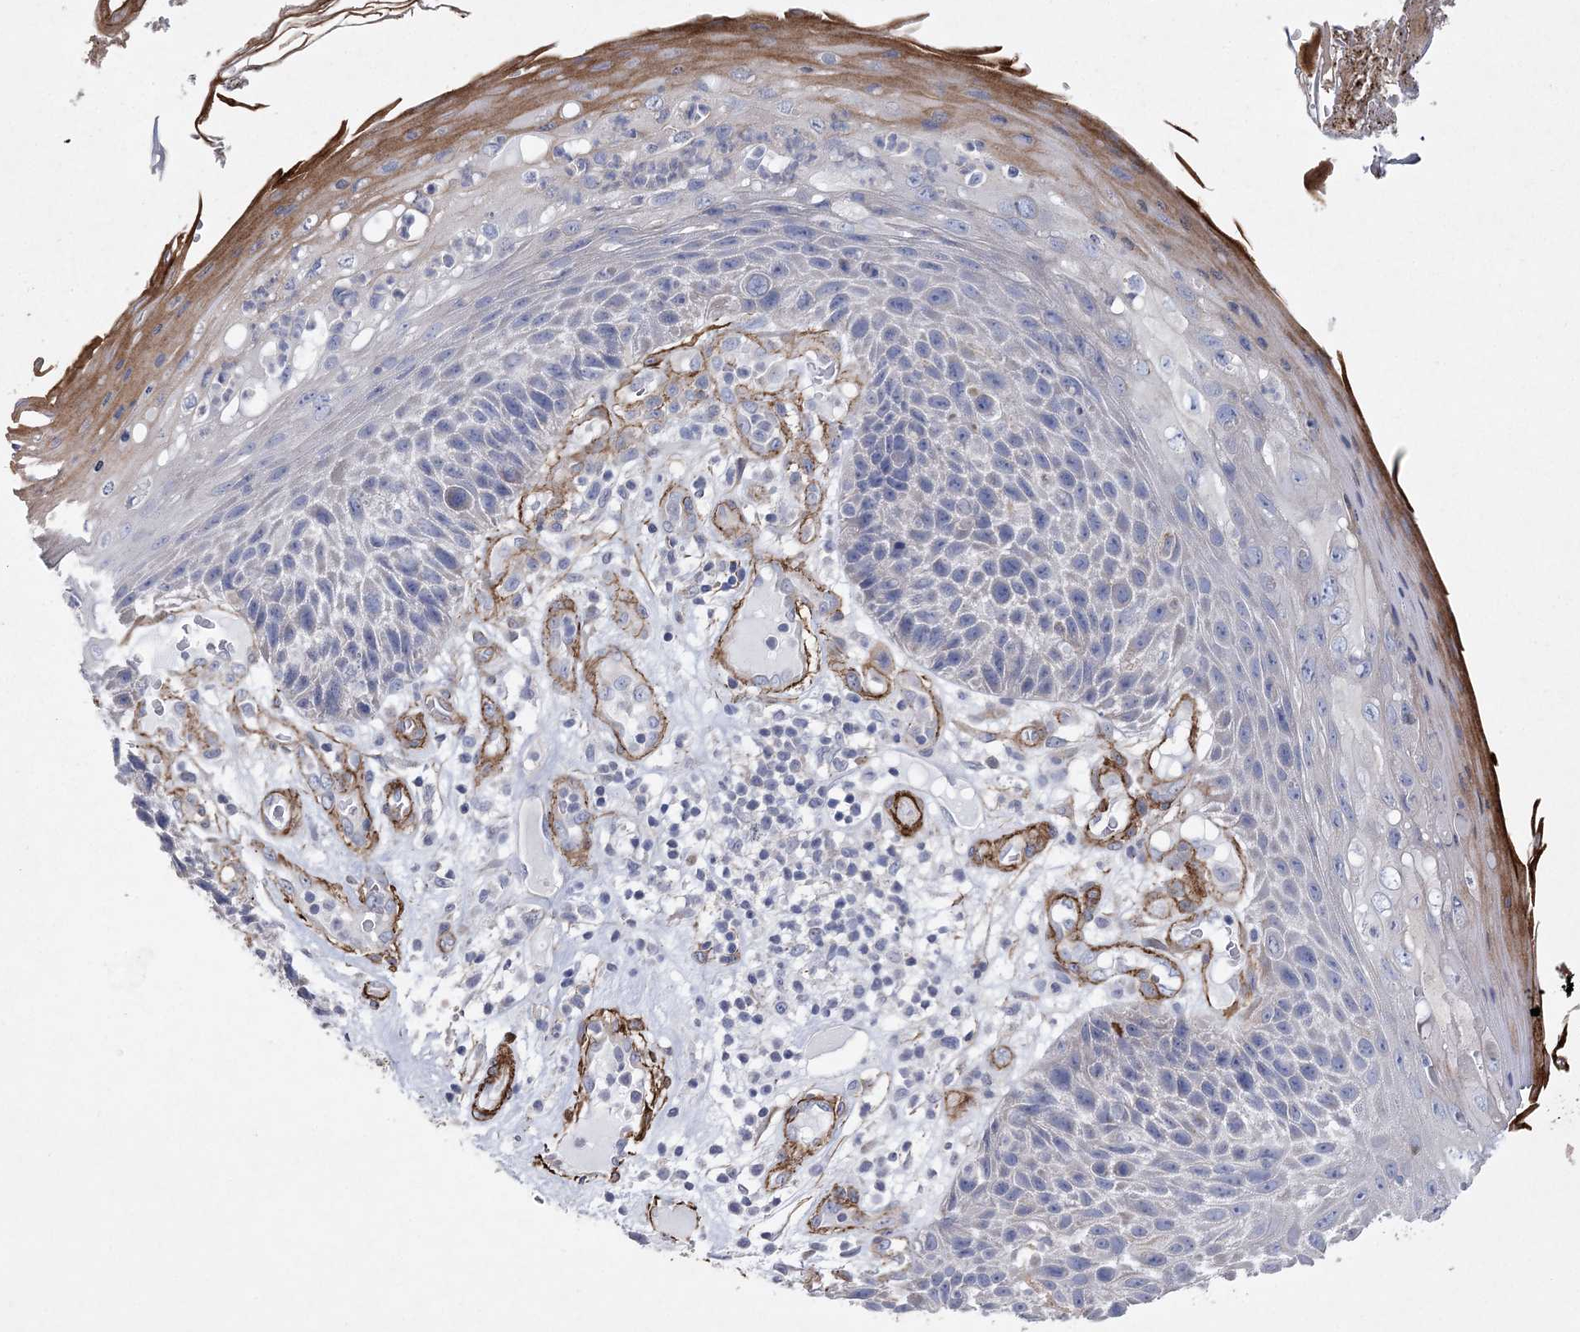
{"staining": {"intensity": "negative", "quantity": "none", "location": "none"}, "tissue": "skin cancer", "cell_type": "Tumor cells", "image_type": "cancer", "snomed": [{"axis": "morphology", "description": "Squamous cell carcinoma, NOS"}, {"axis": "topography", "description": "Skin"}], "caption": "This is an immunohistochemistry histopathology image of skin cancer (squamous cell carcinoma). There is no staining in tumor cells.", "gene": "ARSJ", "patient": {"sex": "female", "age": 88}}